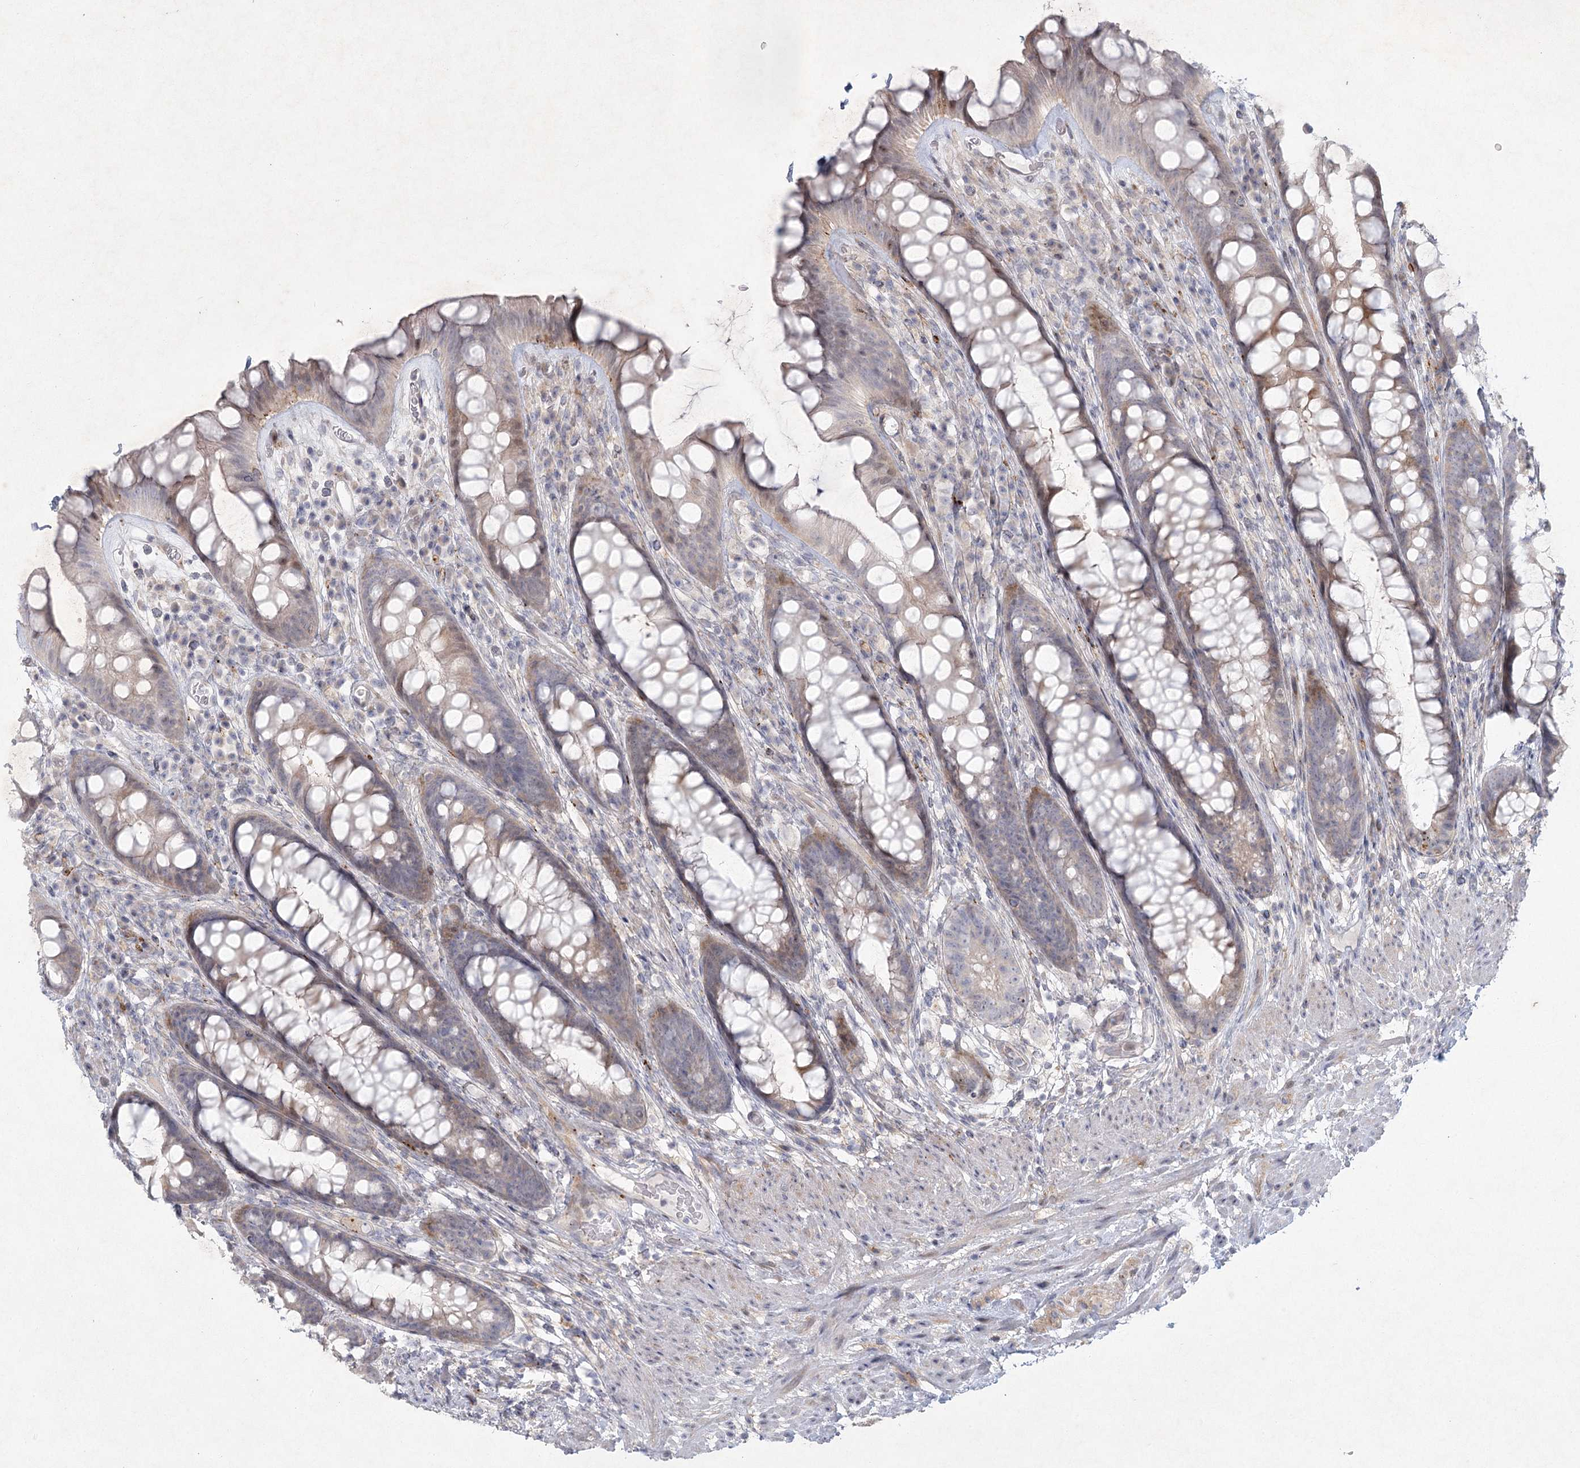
{"staining": {"intensity": "moderate", "quantity": "<25%", "location": "cytoplasmic/membranous,nuclear"}, "tissue": "rectum", "cell_type": "Glandular cells", "image_type": "normal", "snomed": [{"axis": "morphology", "description": "Normal tissue, NOS"}, {"axis": "topography", "description": "Rectum"}], "caption": "IHC (DAB) staining of unremarkable human rectum shows moderate cytoplasmic/membranous,nuclear protein expression in approximately <25% of glandular cells.", "gene": "FAM110C", "patient": {"sex": "male", "age": 74}}